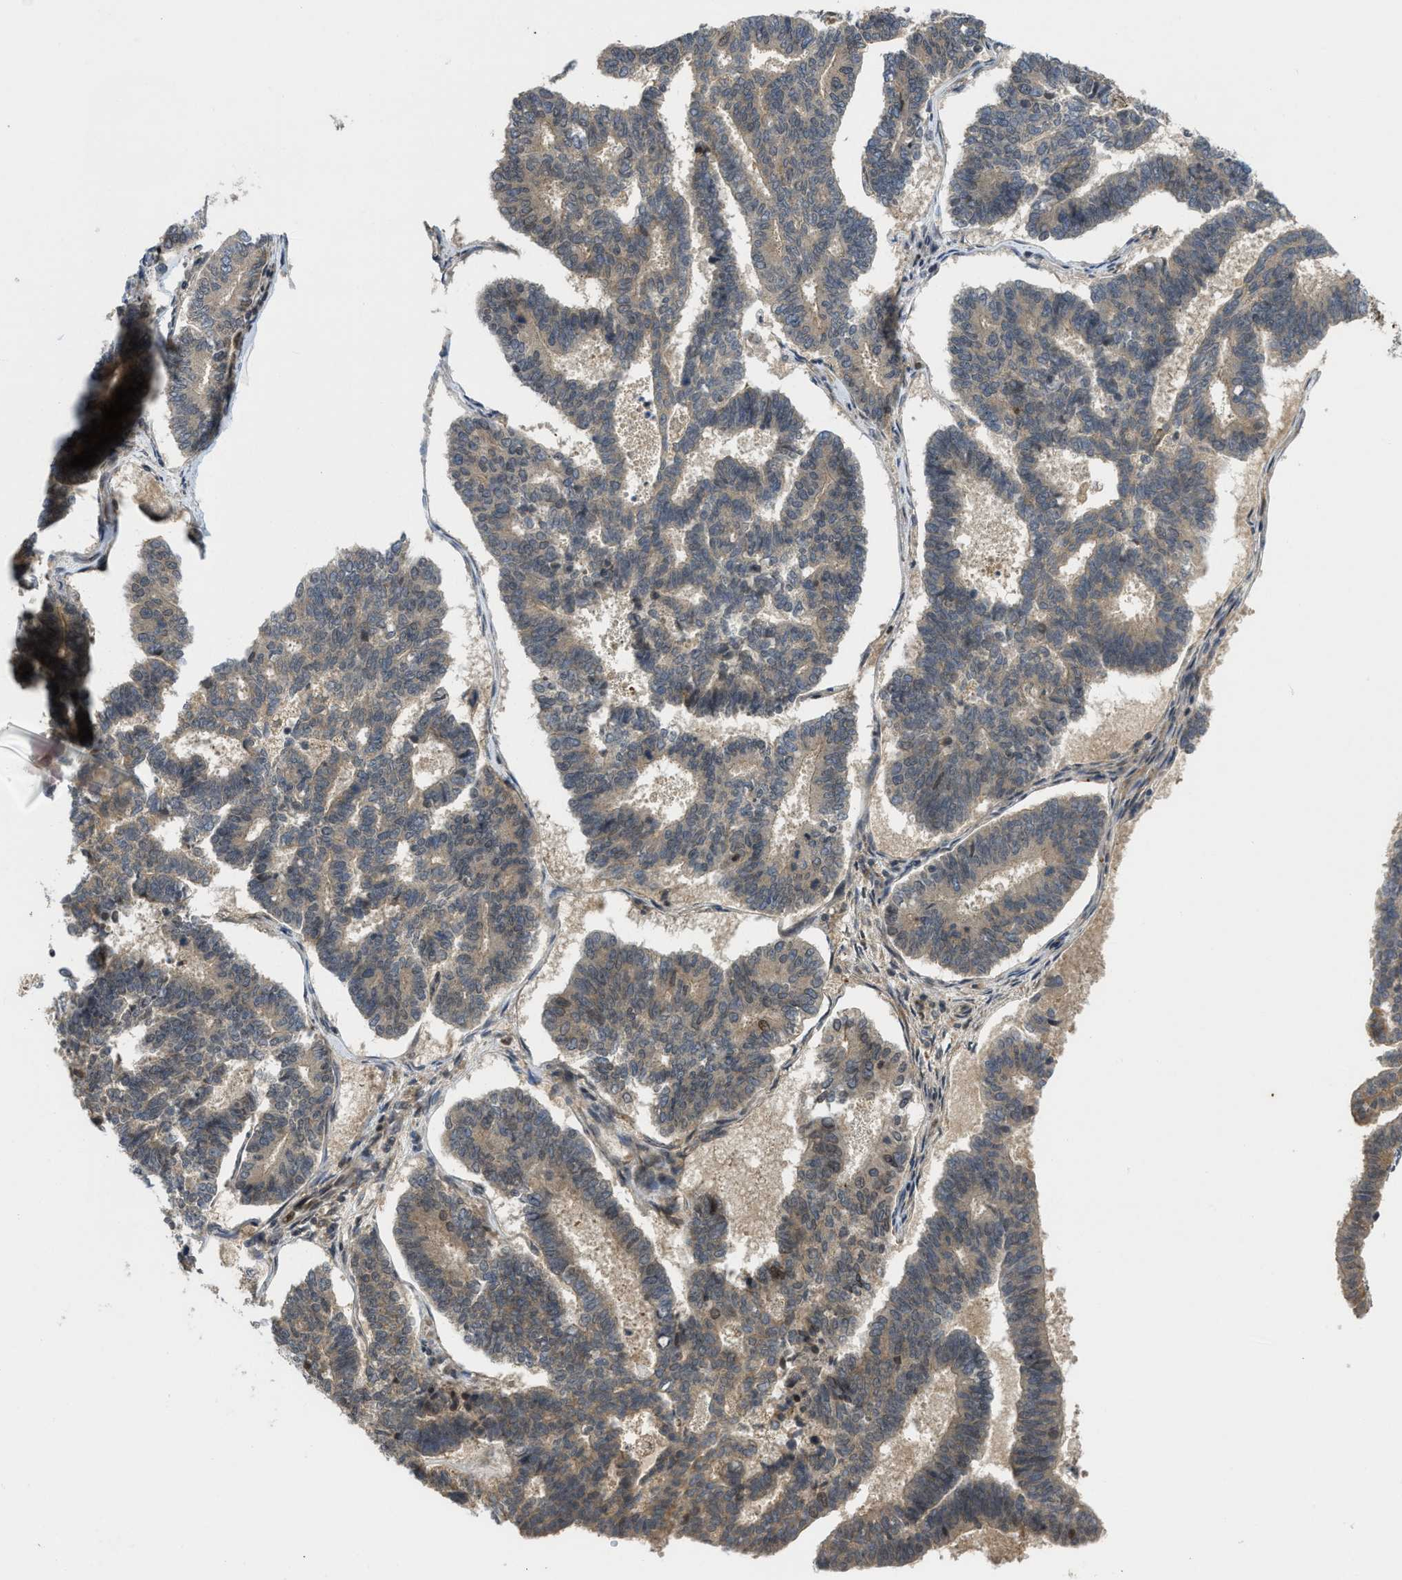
{"staining": {"intensity": "weak", "quantity": ">75%", "location": "cytoplasmic/membranous,nuclear"}, "tissue": "endometrial cancer", "cell_type": "Tumor cells", "image_type": "cancer", "snomed": [{"axis": "morphology", "description": "Adenocarcinoma, NOS"}, {"axis": "topography", "description": "Endometrium"}], "caption": "Endometrial cancer stained with a protein marker demonstrates weak staining in tumor cells.", "gene": "DNAJC28", "patient": {"sex": "female", "age": 70}}